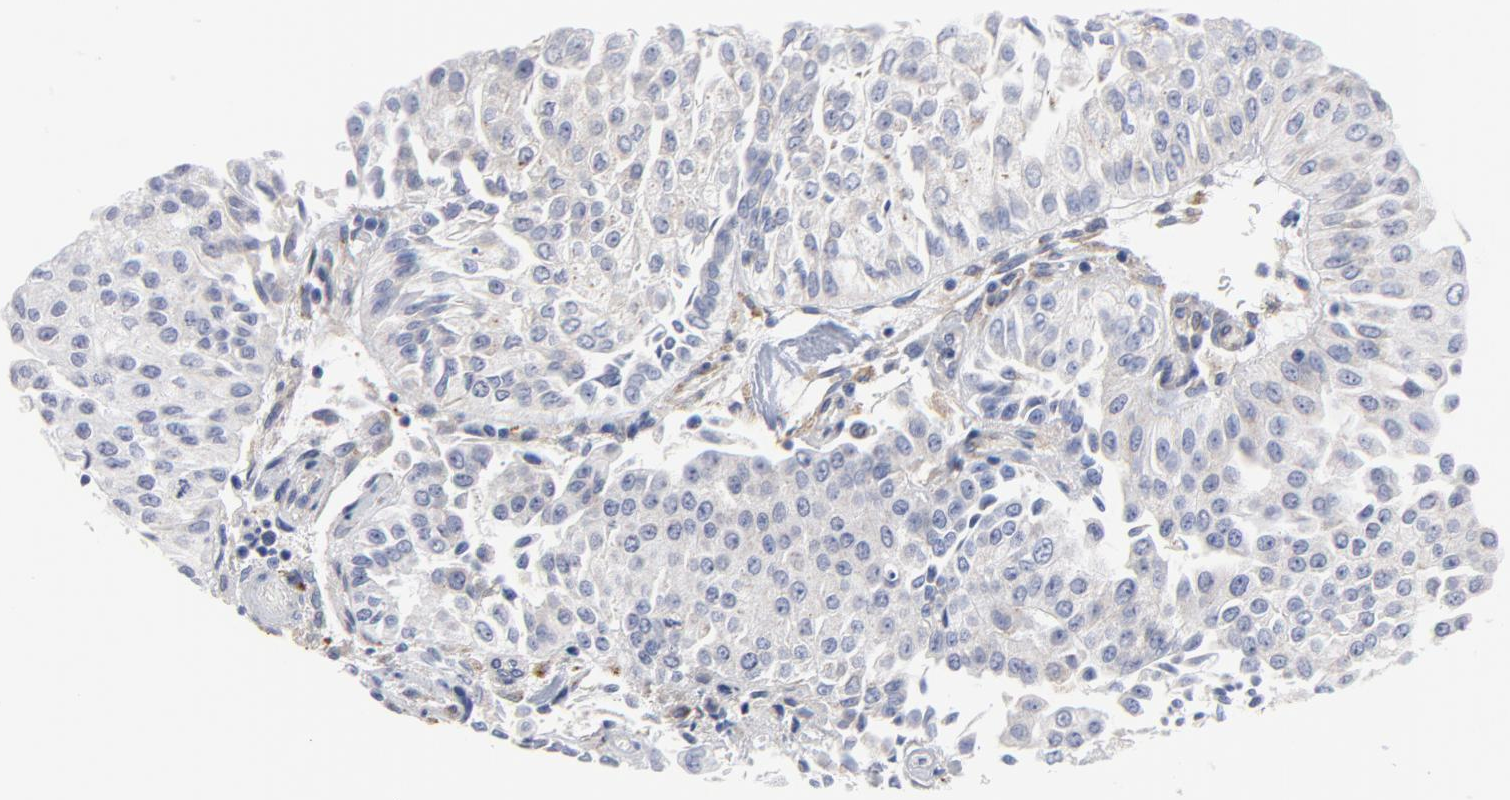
{"staining": {"intensity": "negative", "quantity": "none", "location": "none"}, "tissue": "urothelial cancer", "cell_type": "Tumor cells", "image_type": "cancer", "snomed": [{"axis": "morphology", "description": "Urothelial carcinoma, Low grade"}, {"axis": "topography", "description": "Urinary bladder"}], "caption": "An image of human urothelial carcinoma (low-grade) is negative for staining in tumor cells.", "gene": "RAPGEF3", "patient": {"sex": "male", "age": 86}}